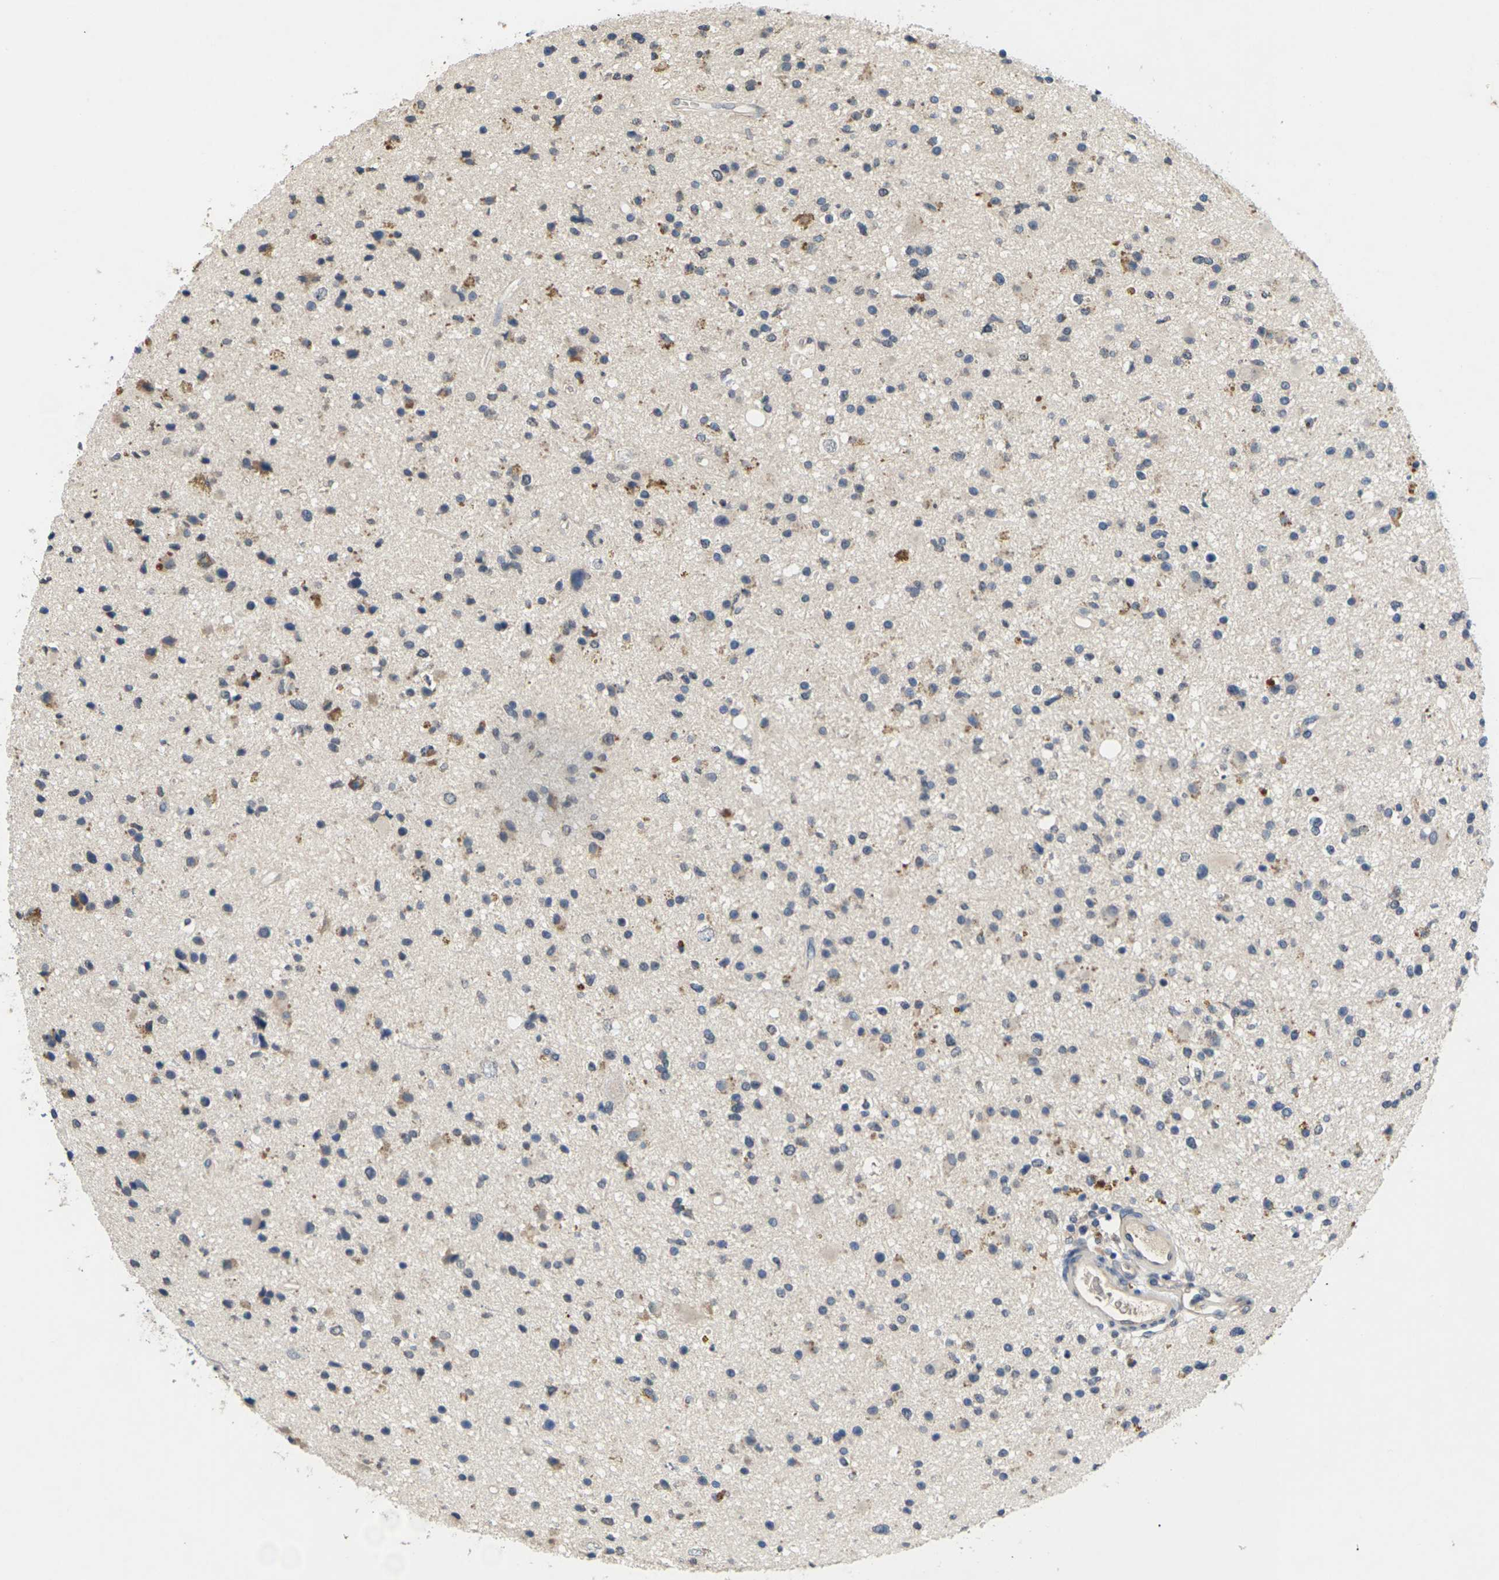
{"staining": {"intensity": "negative", "quantity": "none", "location": "none"}, "tissue": "glioma", "cell_type": "Tumor cells", "image_type": "cancer", "snomed": [{"axis": "morphology", "description": "Glioma, malignant, High grade"}, {"axis": "topography", "description": "Brain"}], "caption": "Image shows no significant protein expression in tumor cells of glioma.", "gene": "SLC2A2", "patient": {"sex": "male", "age": 33}}